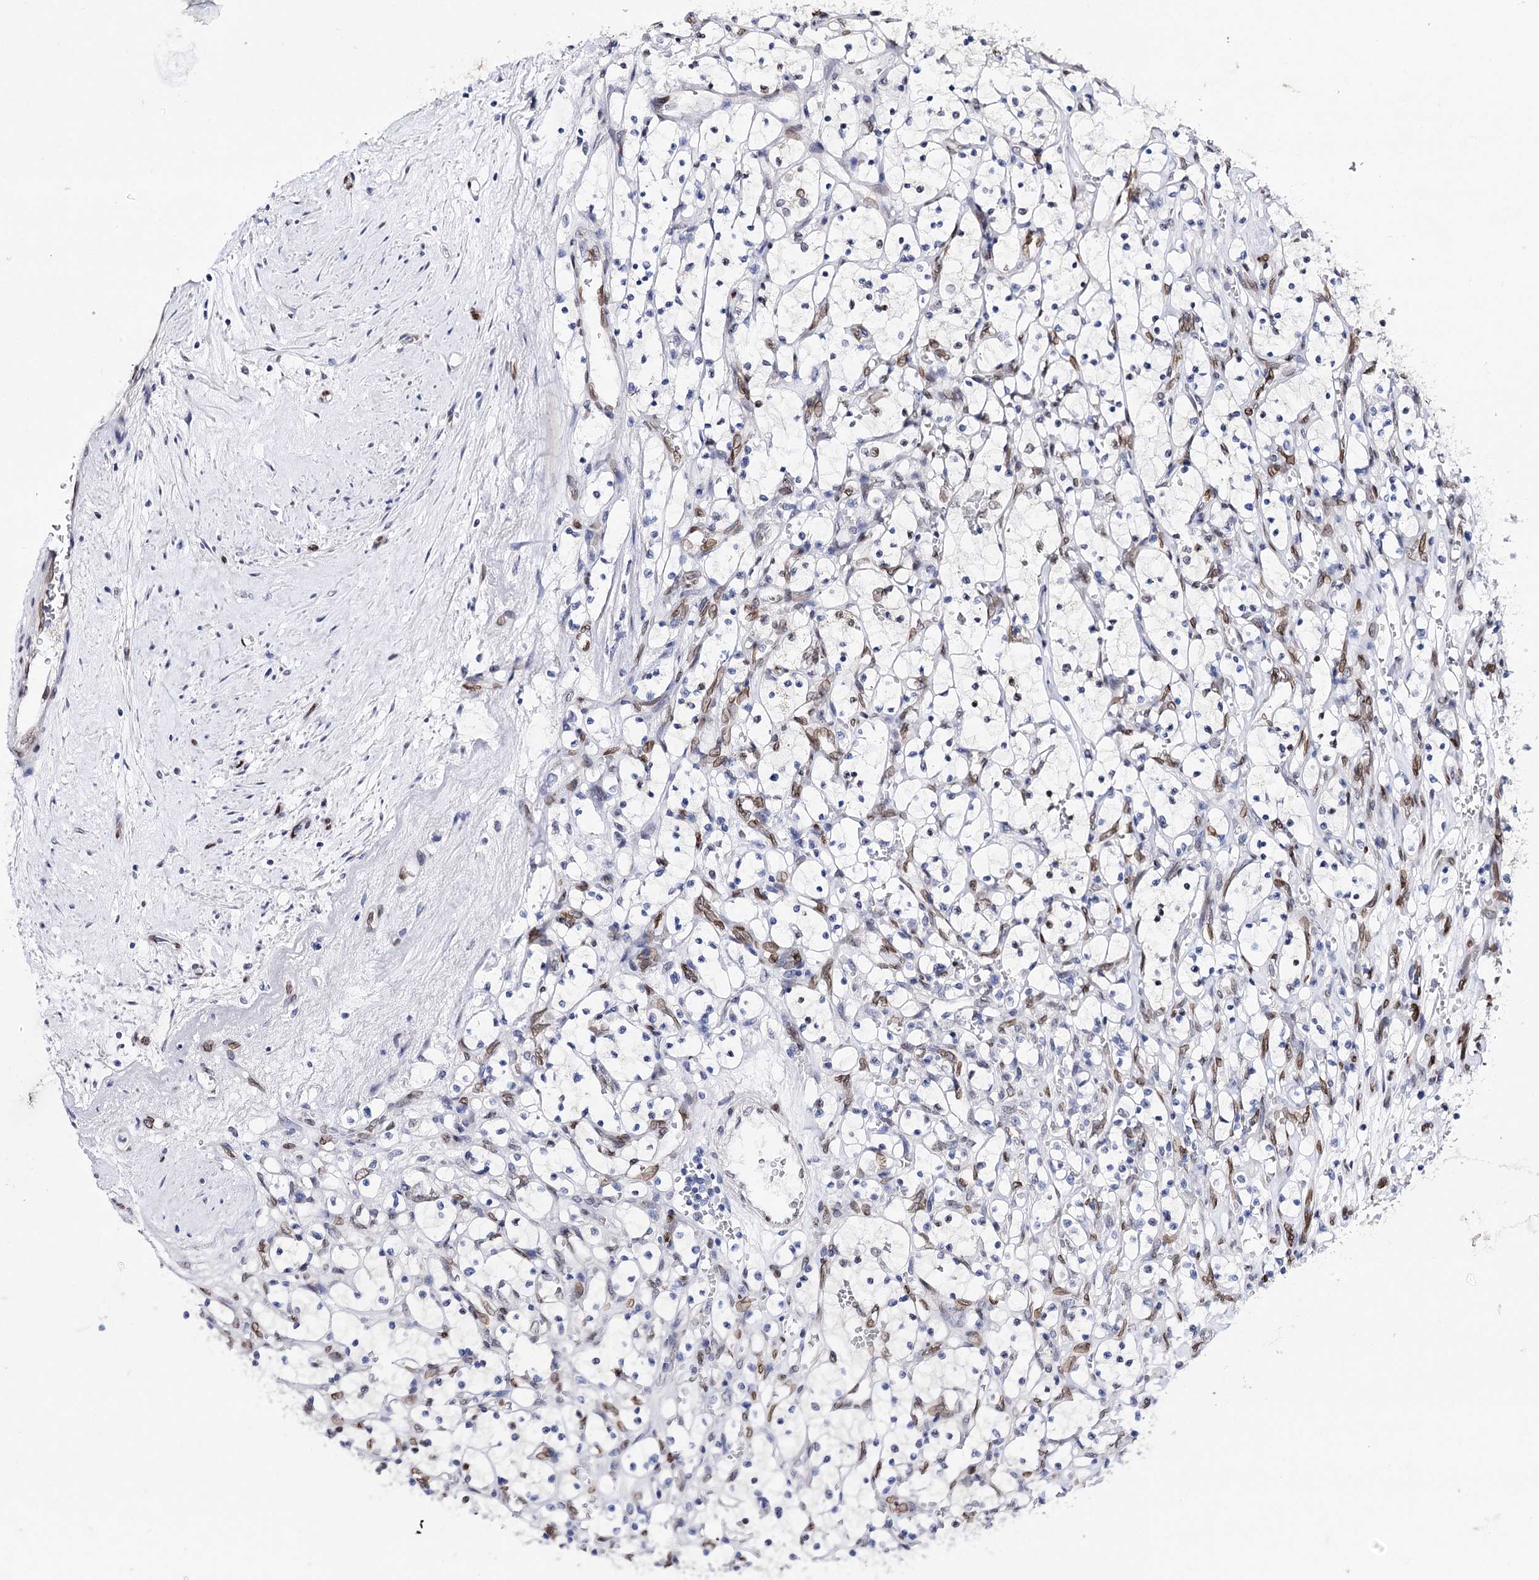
{"staining": {"intensity": "negative", "quantity": "none", "location": "none"}, "tissue": "renal cancer", "cell_type": "Tumor cells", "image_type": "cancer", "snomed": [{"axis": "morphology", "description": "Adenocarcinoma, NOS"}, {"axis": "topography", "description": "Kidney"}], "caption": "A photomicrograph of adenocarcinoma (renal) stained for a protein exhibits no brown staining in tumor cells. (DAB immunohistochemistry (IHC) with hematoxylin counter stain).", "gene": "TMEM201", "patient": {"sex": "female", "age": 69}}